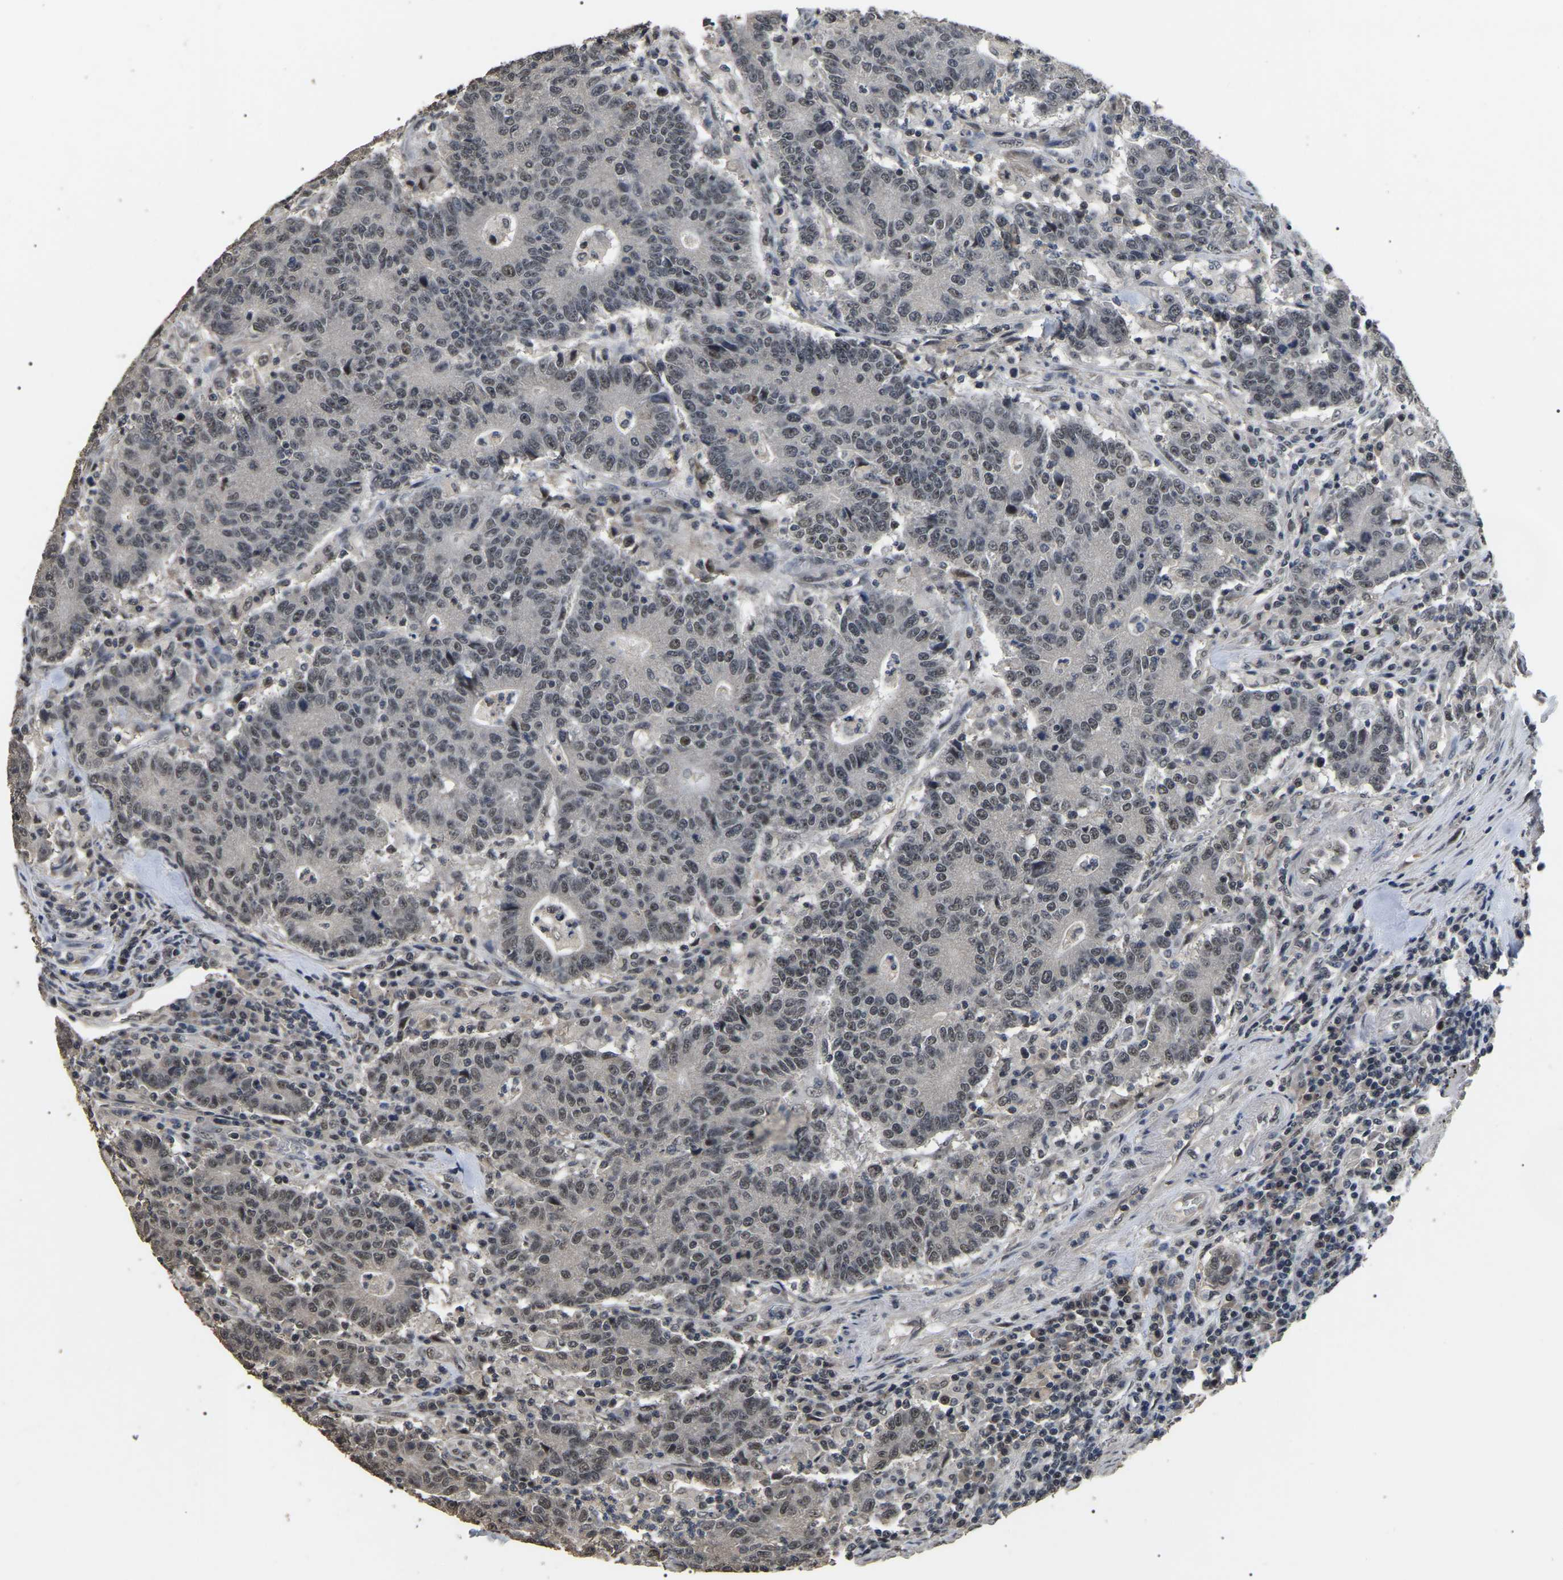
{"staining": {"intensity": "weak", "quantity": ">75%", "location": "nuclear"}, "tissue": "colorectal cancer", "cell_type": "Tumor cells", "image_type": "cancer", "snomed": [{"axis": "morphology", "description": "Normal tissue, NOS"}, {"axis": "morphology", "description": "Adenocarcinoma, NOS"}, {"axis": "topography", "description": "Colon"}], "caption": "Colorectal cancer stained with IHC displays weak nuclear positivity in approximately >75% of tumor cells.", "gene": "PPM1E", "patient": {"sex": "female", "age": 75}}